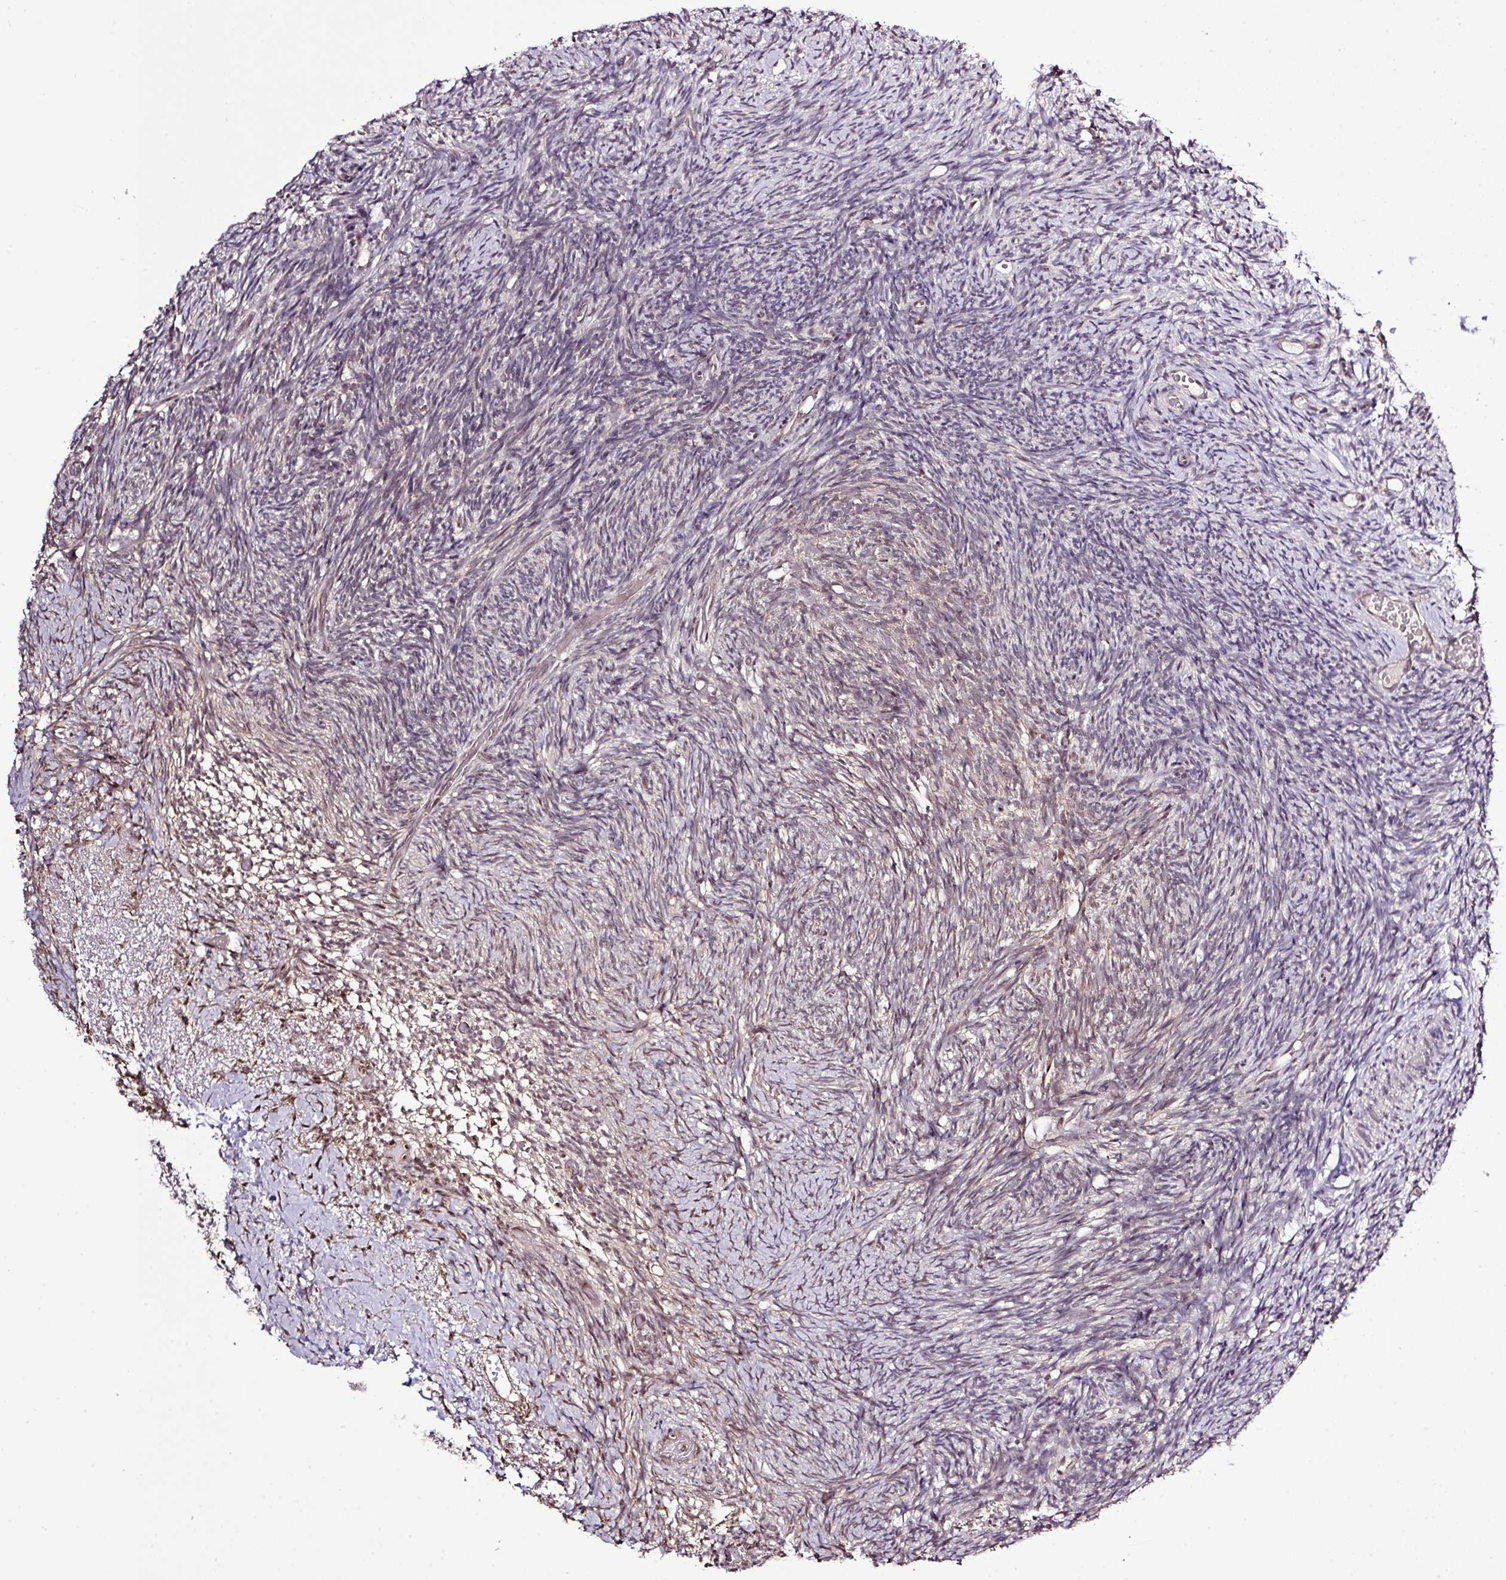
{"staining": {"intensity": "moderate", "quantity": "<25%", "location": "cytoplasmic/membranous,nuclear"}, "tissue": "ovary", "cell_type": "Ovarian stroma cells", "image_type": "normal", "snomed": [{"axis": "morphology", "description": "Normal tissue, NOS"}, {"axis": "topography", "description": "Ovary"}], "caption": "Protein staining reveals moderate cytoplasmic/membranous,nuclear expression in about <25% of ovarian stroma cells in benign ovary.", "gene": "SMCO4", "patient": {"sex": "female", "age": 39}}